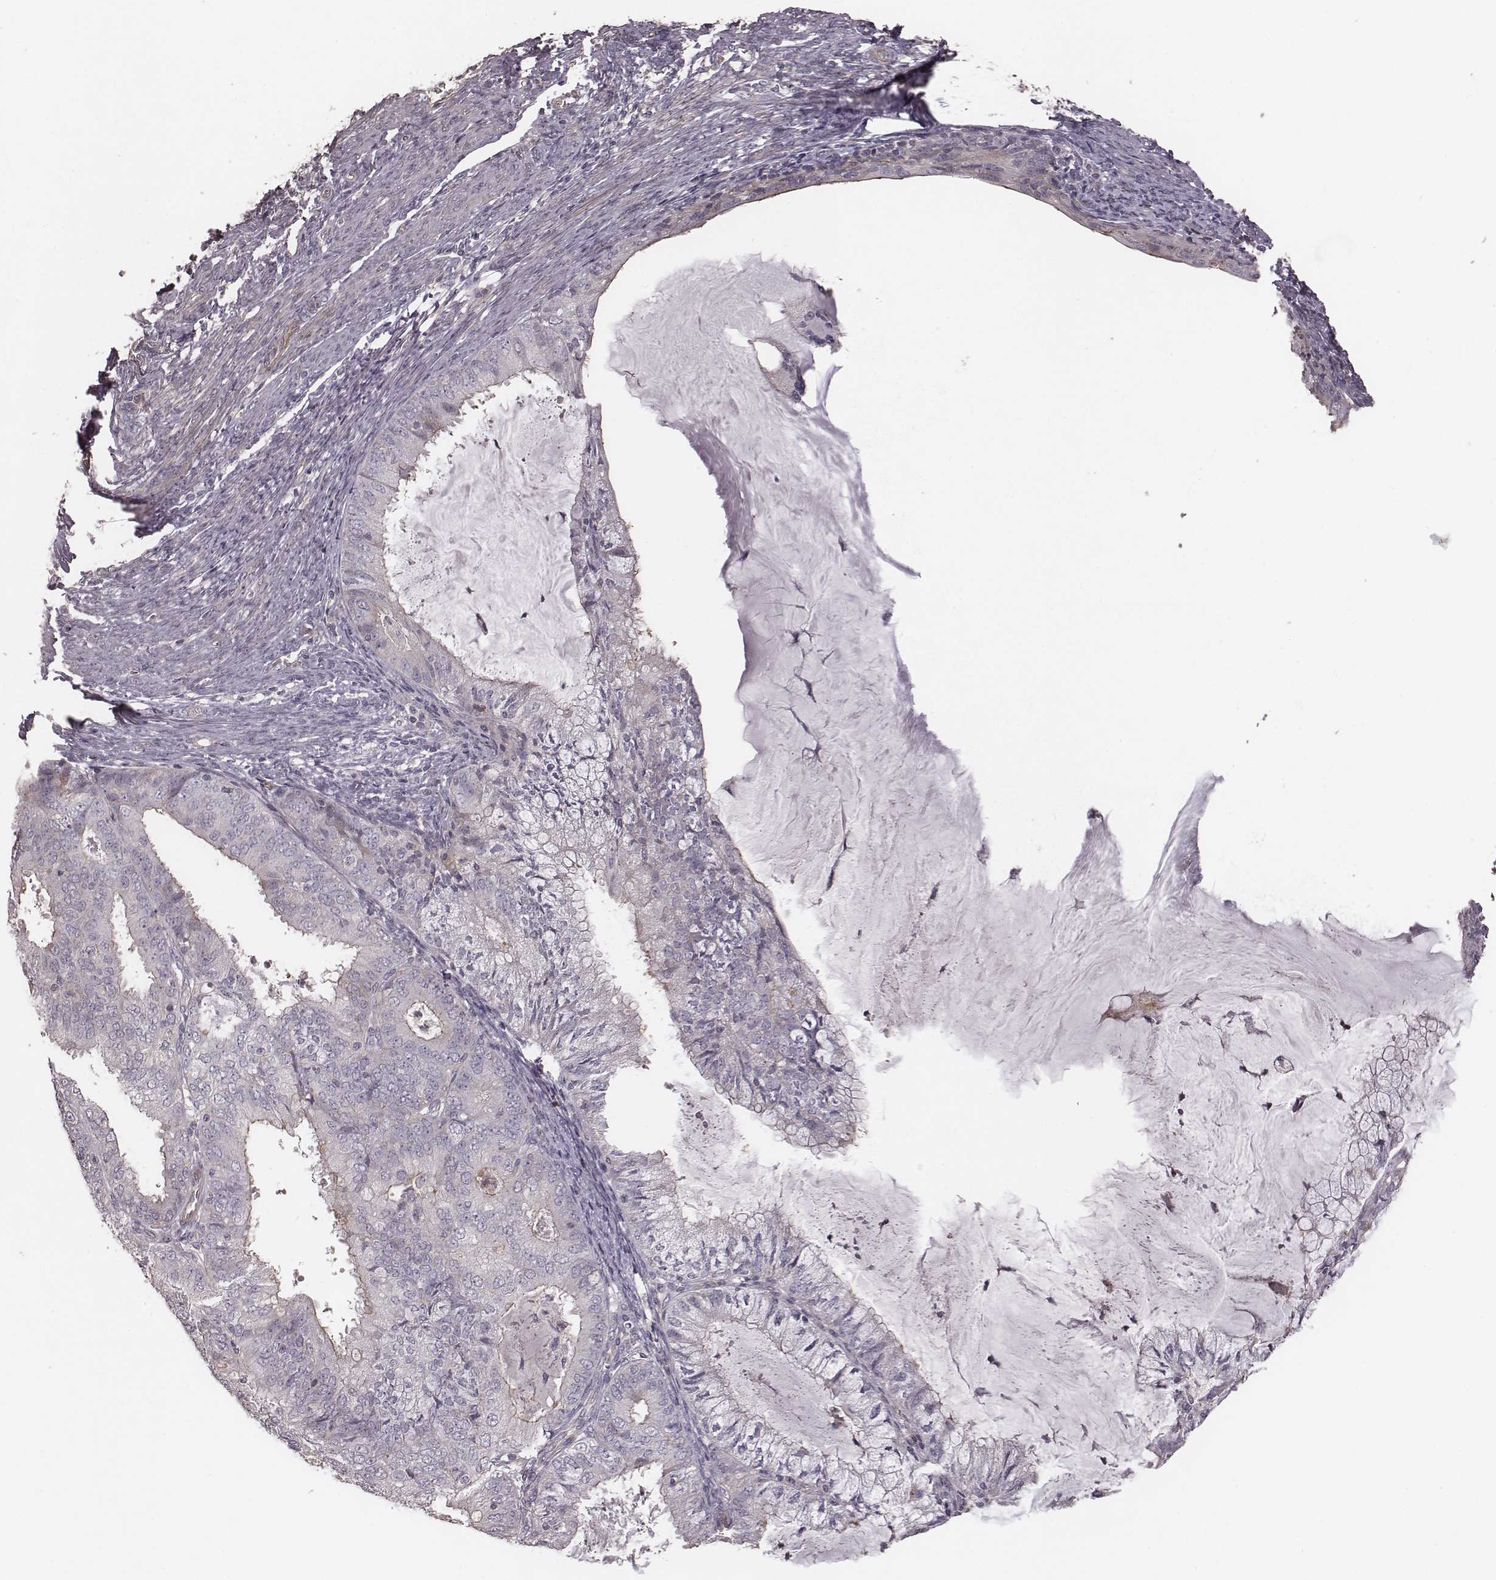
{"staining": {"intensity": "weak", "quantity": "<25%", "location": "cytoplasmic/membranous"}, "tissue": "endometrial cancer", "cell_type": "Tumor cells", "image_type": "cancer", "snomed": [{"axis": "morphology", "description": "Adenocarcinoma, NOS"}, {"axis": "topography", "description": "Endometrium"}], "caption": "Micrograph shows no significant protein positivity in tumor cells of endometrial cancer (adenocarcinoma). (Immunohistochemistry, brightfield microscopy, high magnification).", "gene": "OTOGL", "patient": {"sex": "female", "age": 57}}